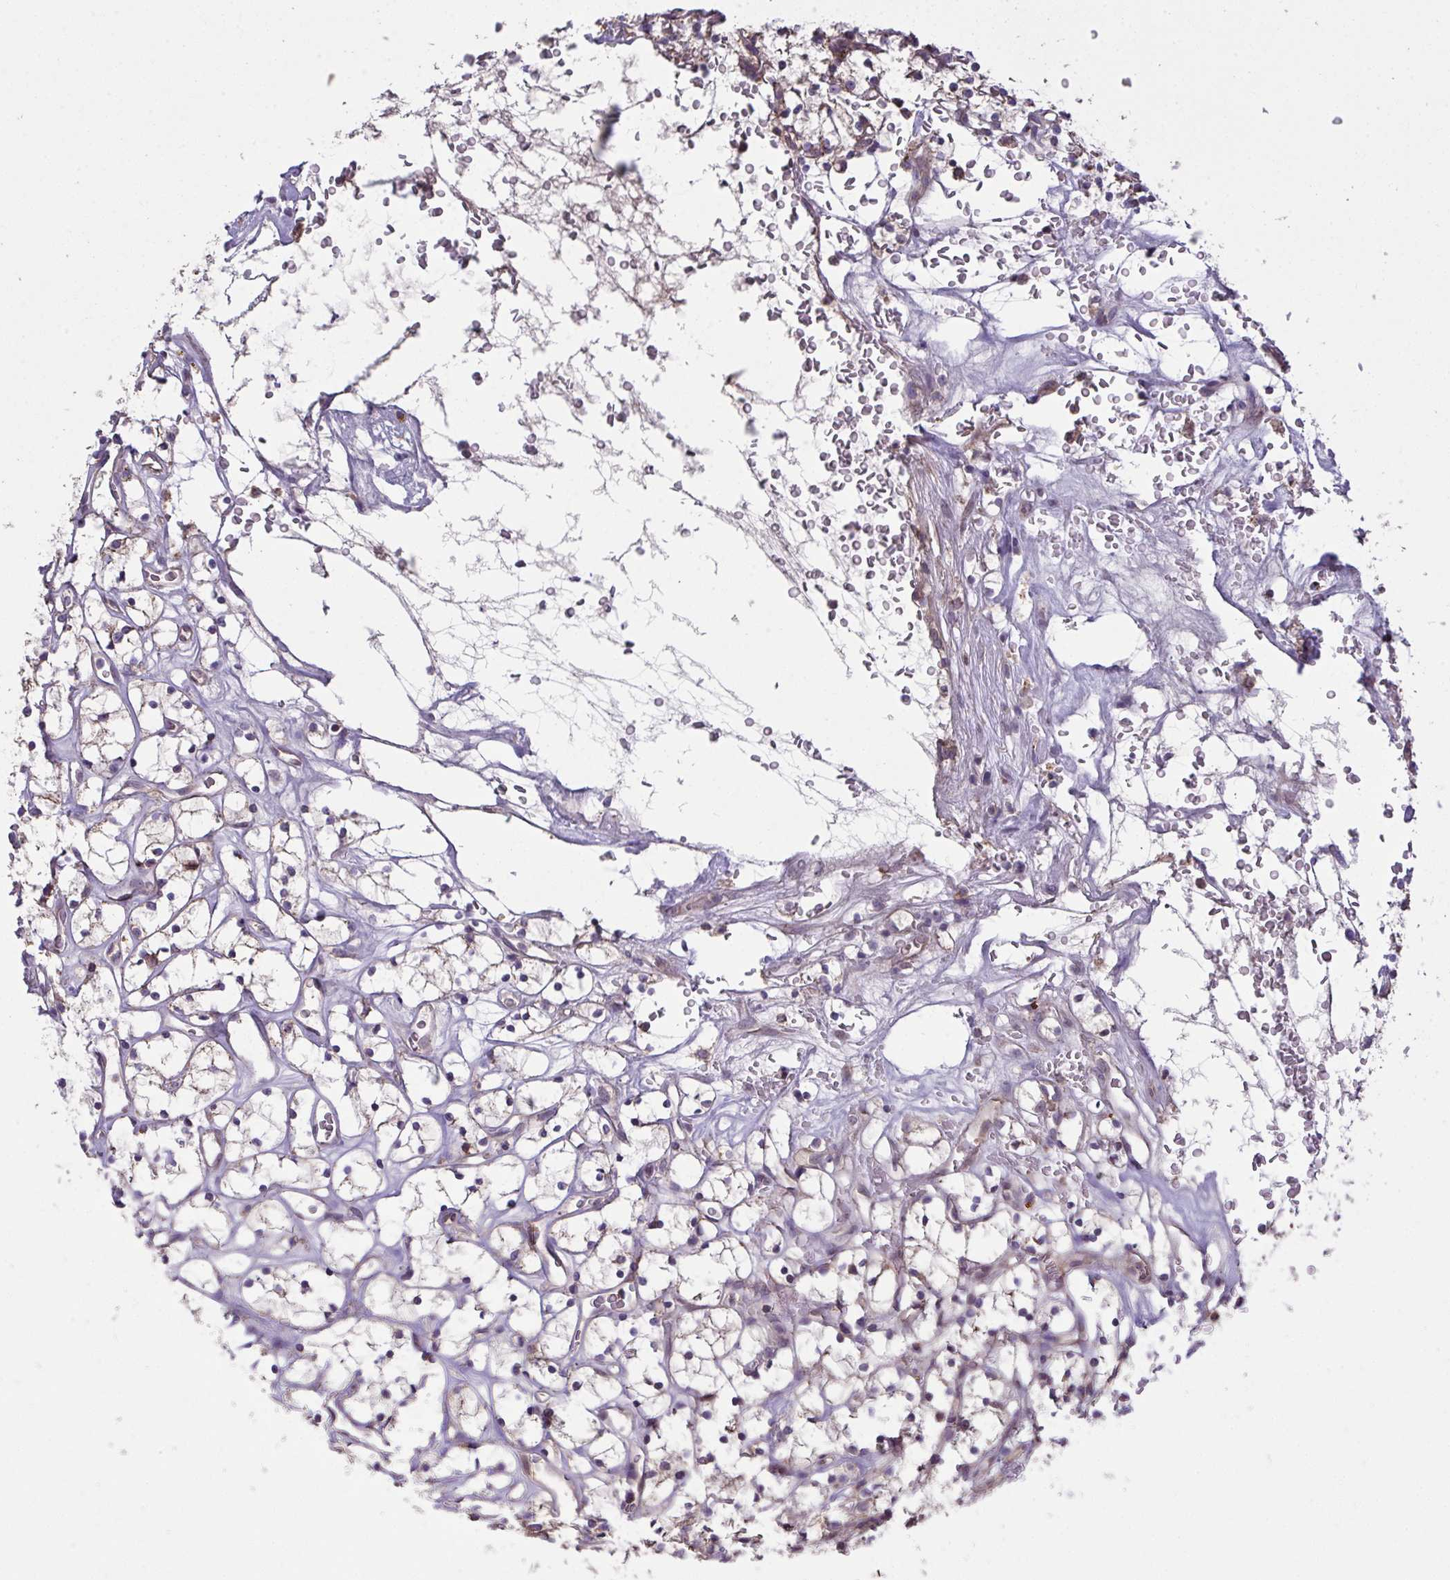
{"staining": {"intensity": "negative", "quantity": "none", "location": "none"}, "tissue": "renal cancer", "cell_type": "Tumor cells", "image_type": "cancer", "snomed": [{"axis": "morphology", "description": "Adenocarcinoma, NOS"}, {"axis": "topography", "description": "Kidney"}], "caption": "This photomicrograph is of adenocarcinoma (renal) stained with immunohistochemistry (IHC) to label a protein in brown with the nuclei are counter-stained blue. There is no expression in tumor cells.", "gene": "PPM1H", "patient": {"sex": "female", "age": 64}}